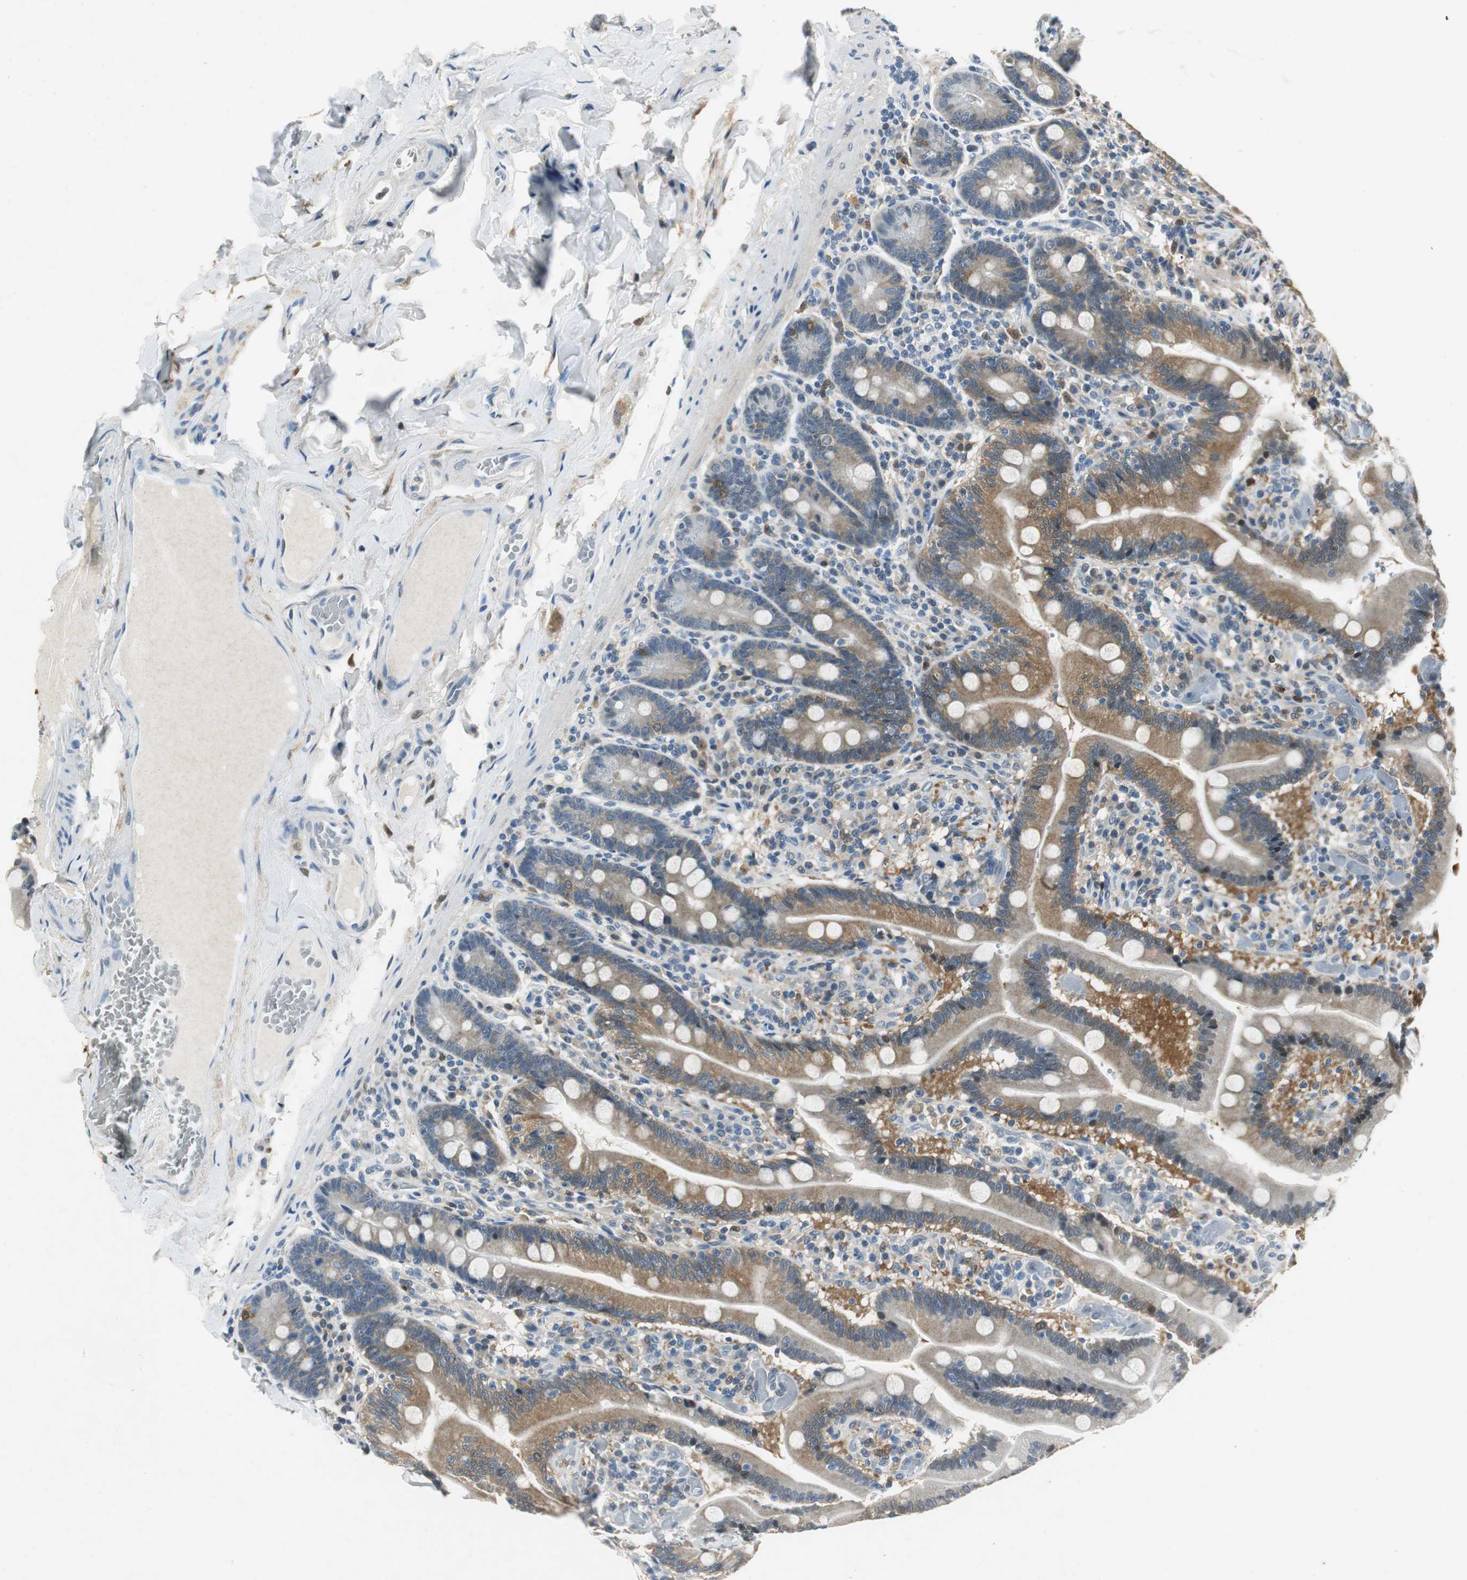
{"staining": {"intensity": "moderate", "quantity": "25%-75%", "location": "cytoplasmic/membranous"}, "tissue": "duodenum", "cell_type": "Glandular cells", "image_type": "normal", "snomed": [{"axis": "morphology", "description": "Normal tissue, NOS"}, {"axis": "topography", "description": "Duodenum"}], "caption": "Protein expression analysis of benign human duodenum reveals moderate cytoplasmic/membranous expression in approximately 25%-75% of glandular cells. Nuclei are stained in blue.", "gene": "ME1", "patient": {"sex": "male", "age": 66}}